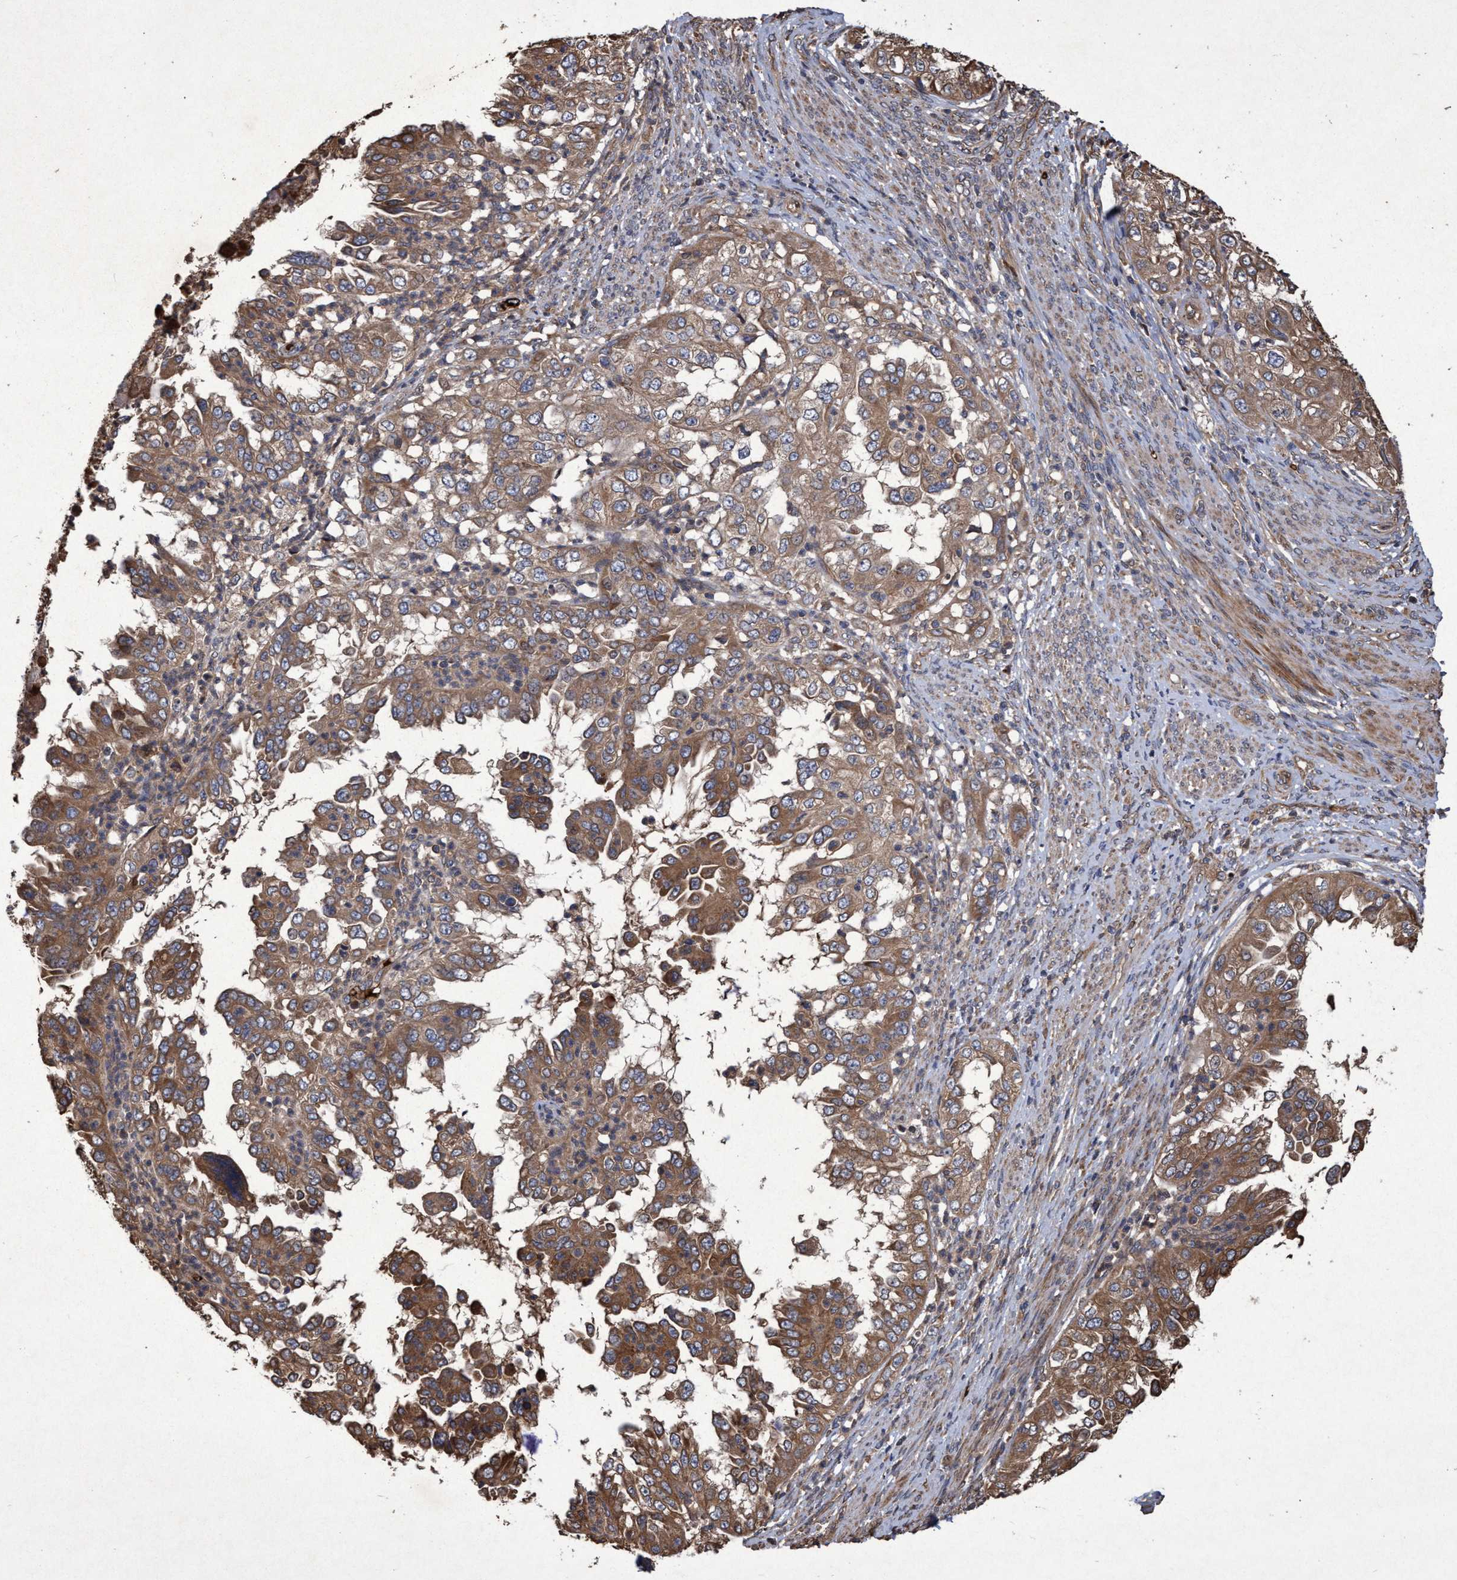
{"staining": {"intensity": "moderate", "quantity": ">75%", "location": "cytoplasmic/membranous"}, "tissue": "endometrial cancer", "cell_type": "Tumor cells", "image_type": "cancer", "snomed": [{"axis": "morphology", "description": "Adenocarcinoma, NOS"}, {"axis": "topography", "description": "Endometrium"}], "caption": "Immunohistochemical staining of endometrial adenocarcinoma demonstrates moderate cytoplasmic/membranous protein staining in about >75% of tumor cells. (DAB (3,3'-diaminobenzidine) = brown stain, brightfield microscopy at high magnification).", "gene": "CHMP6", "patient": {"sex": "female", "age": 85}}